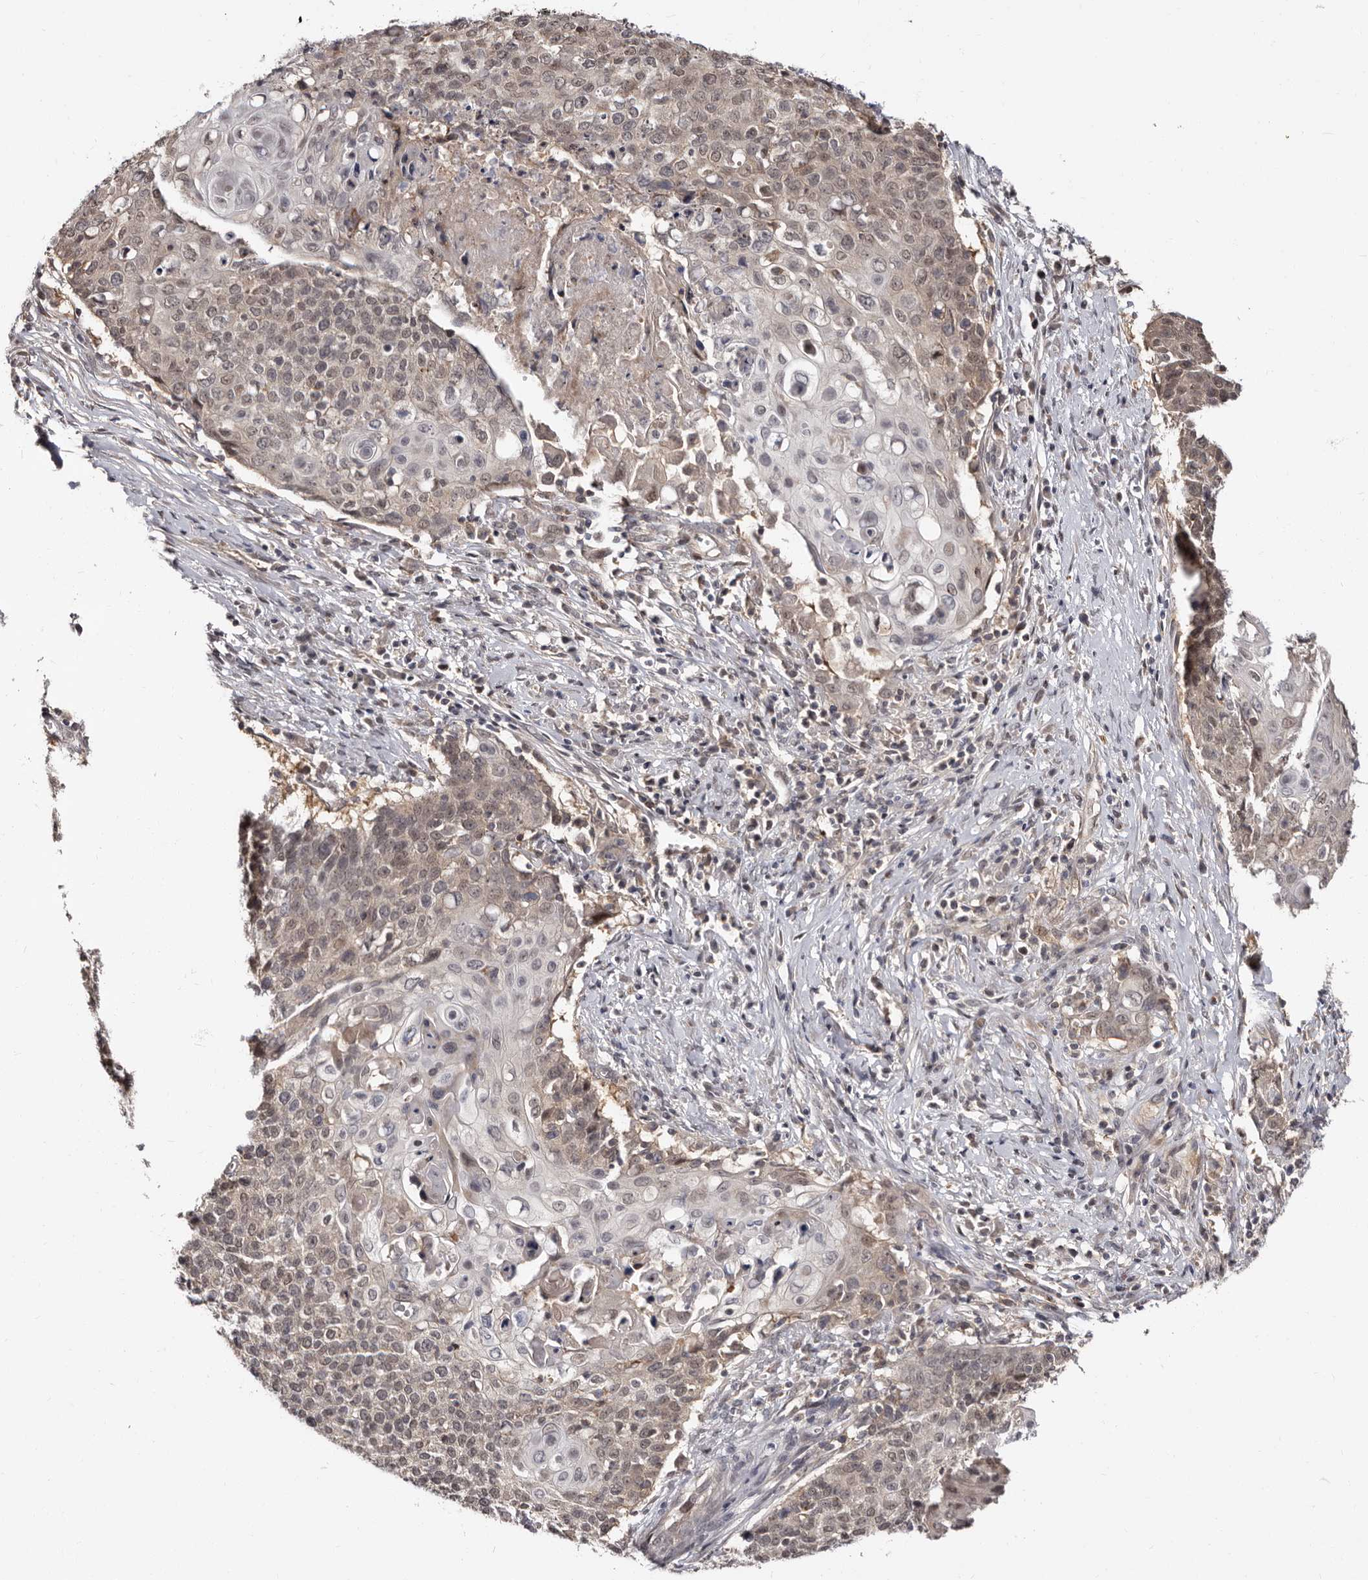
{"staining": {"intensity": "weak", "quantity": ">75%", "location": "cytoplasmic/membranous,nuclear"}, "tissue": "cervical cancer", "cell_type": "Tumor cells", "image_type": "cancer", "snomed": [{"axis": "morphology", "description": "Squamous cell carcinoma, NOS"}, {"axis": "topography", "description": "Cervix"}], "caption": "Cervical squamous cell carcinoma stained with DAB (3,3'-diaminobenzidine) IHC shows low levels of weak cytoplasmic/membranous and nuclear positivity in about >75% of tumor cells. The protein is stained brown, and the nuclei are stained in blue (DAB IHC with brightfield microscopy, high magnification).", "gene": "PHF20L1", "patient": {"sex": "female", "age": 39}}